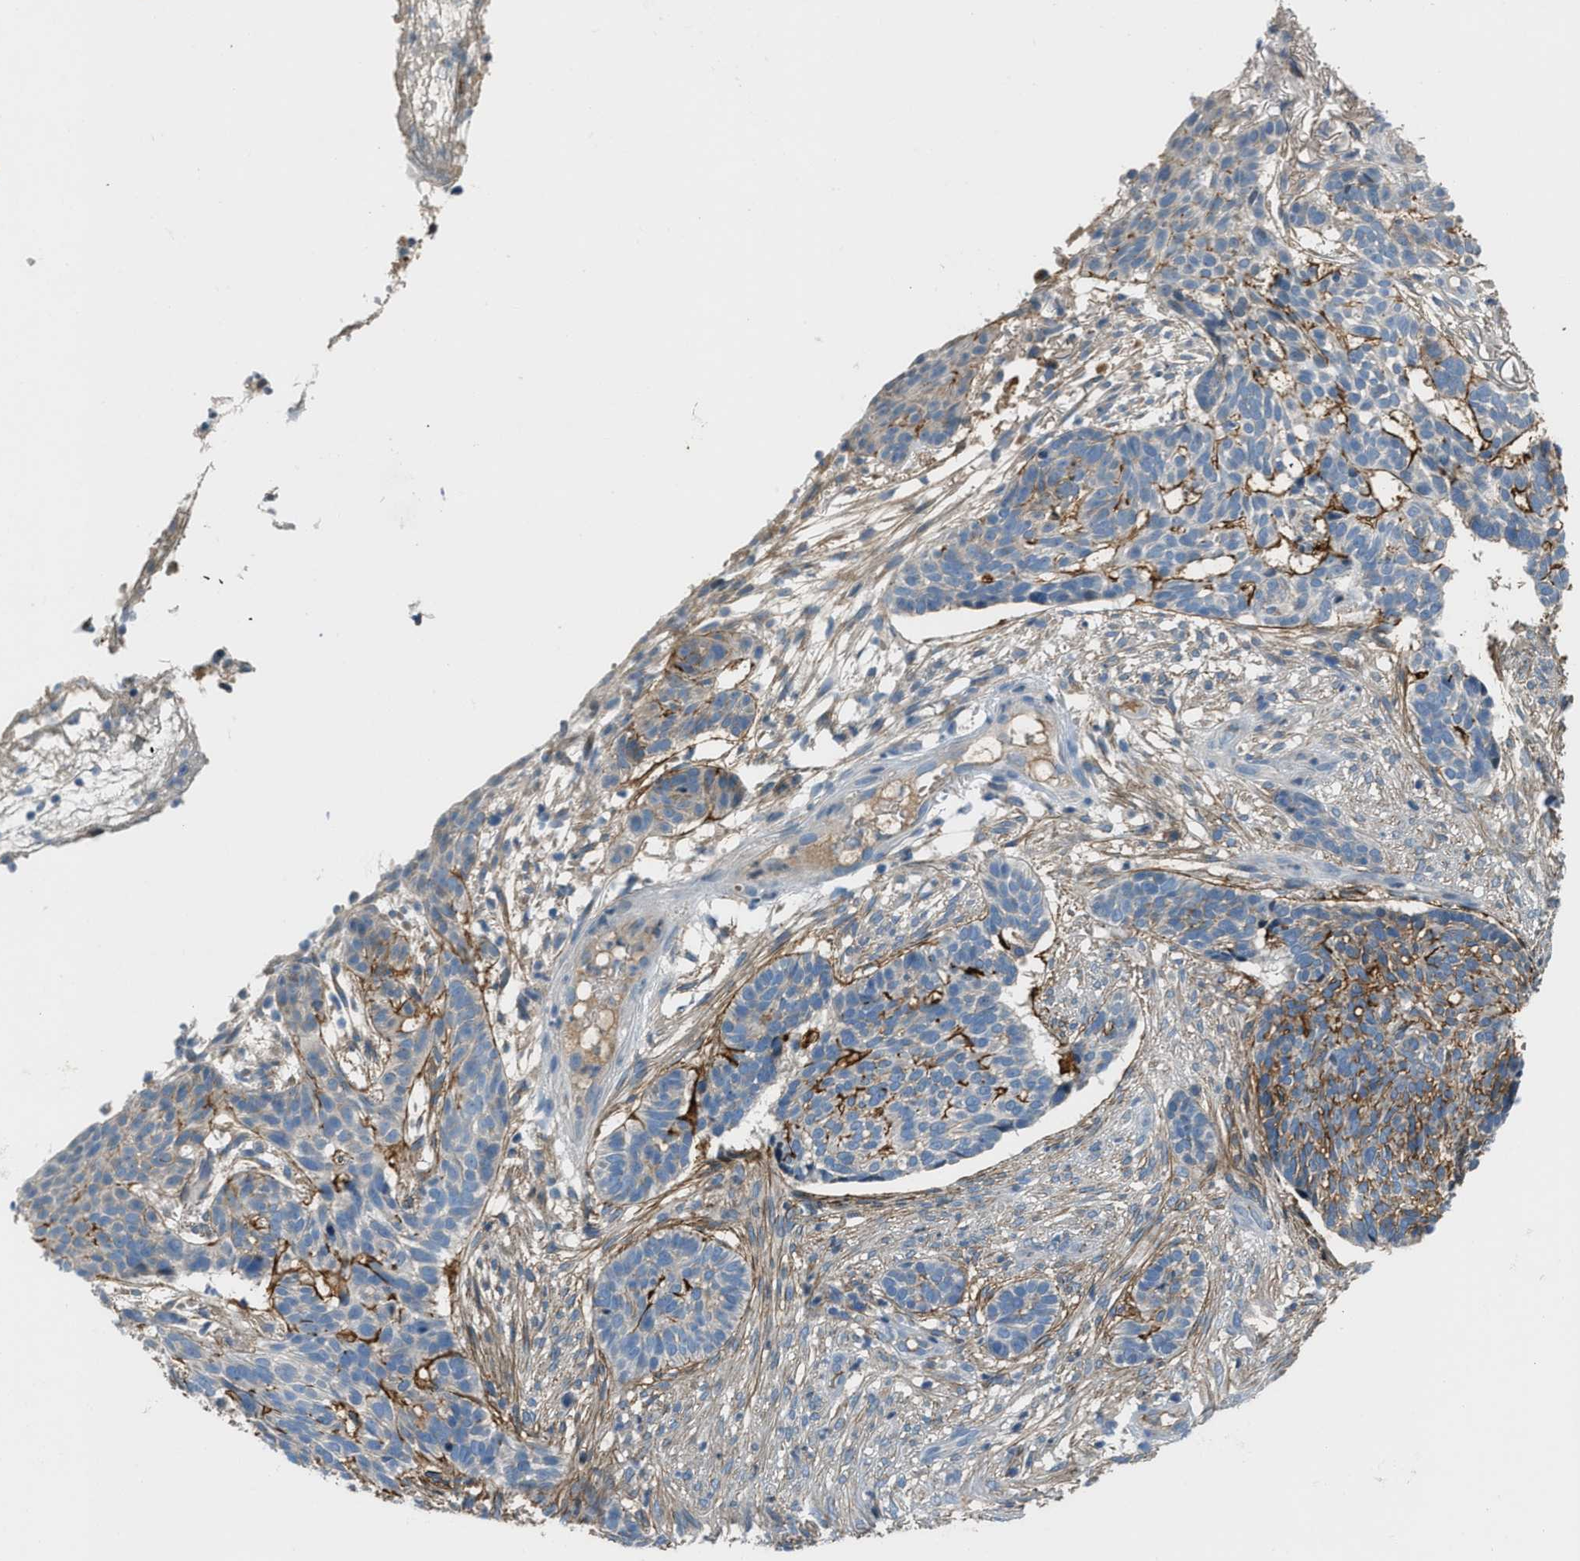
{"staining": {"intensity": "negative", "quantity": "none", "location": "none"}, "tissue": "skin cancer", "cell_type": "Tumor cells", "image_type": "cancer", "snomed": [{"axis": "morphology", "description": "Basal cell carcinoma"}, {"axis": "topography", "description": "Skin"}], "caption": "This is an IHC histopathology image of skin cancer. There is no positivity in tumor cells.", "gene": "FBLN2", "patient": {"sex": "male", "age": 85}}